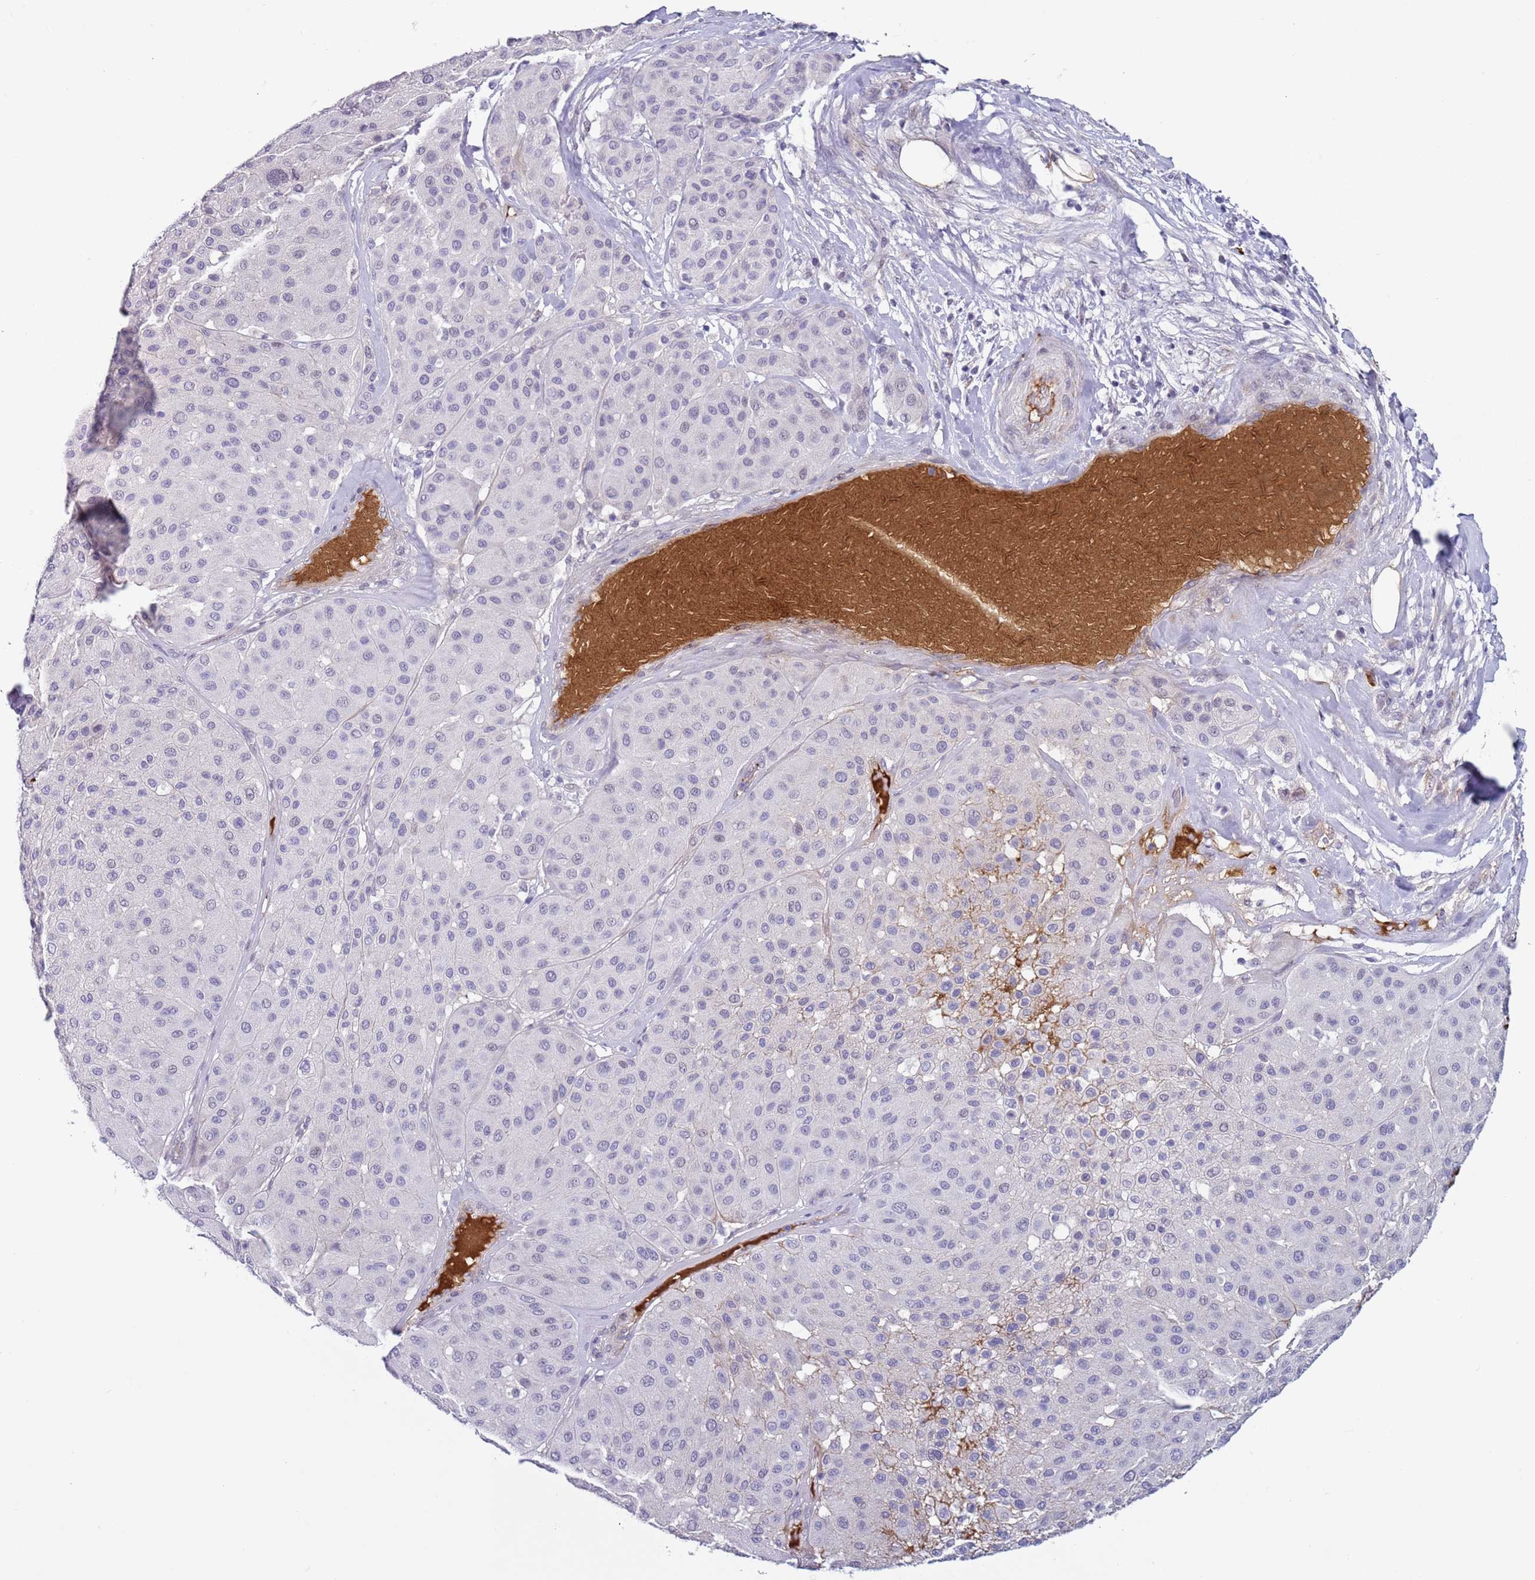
{"staining": {"intensity": "negative", "quantity": "none", "location": "none"}, "tissue": "melanoma", "cell_type": "Tumor cells", "image_type": "cancer", "snomed": [{"axis": "morphology", "description": "Malignant melanoma, Metastatic site"}, {"axis": "topography", "description": "Smooth muscle"}], "caption": "High magnification brightfield microscopy of melanoma stained with DAB (brown) and counterstained with hematoxylin (blue): tumor cells show no significant staining.", "gene": "NPAP1", "patient": {"sex": "male", "age": 41}}